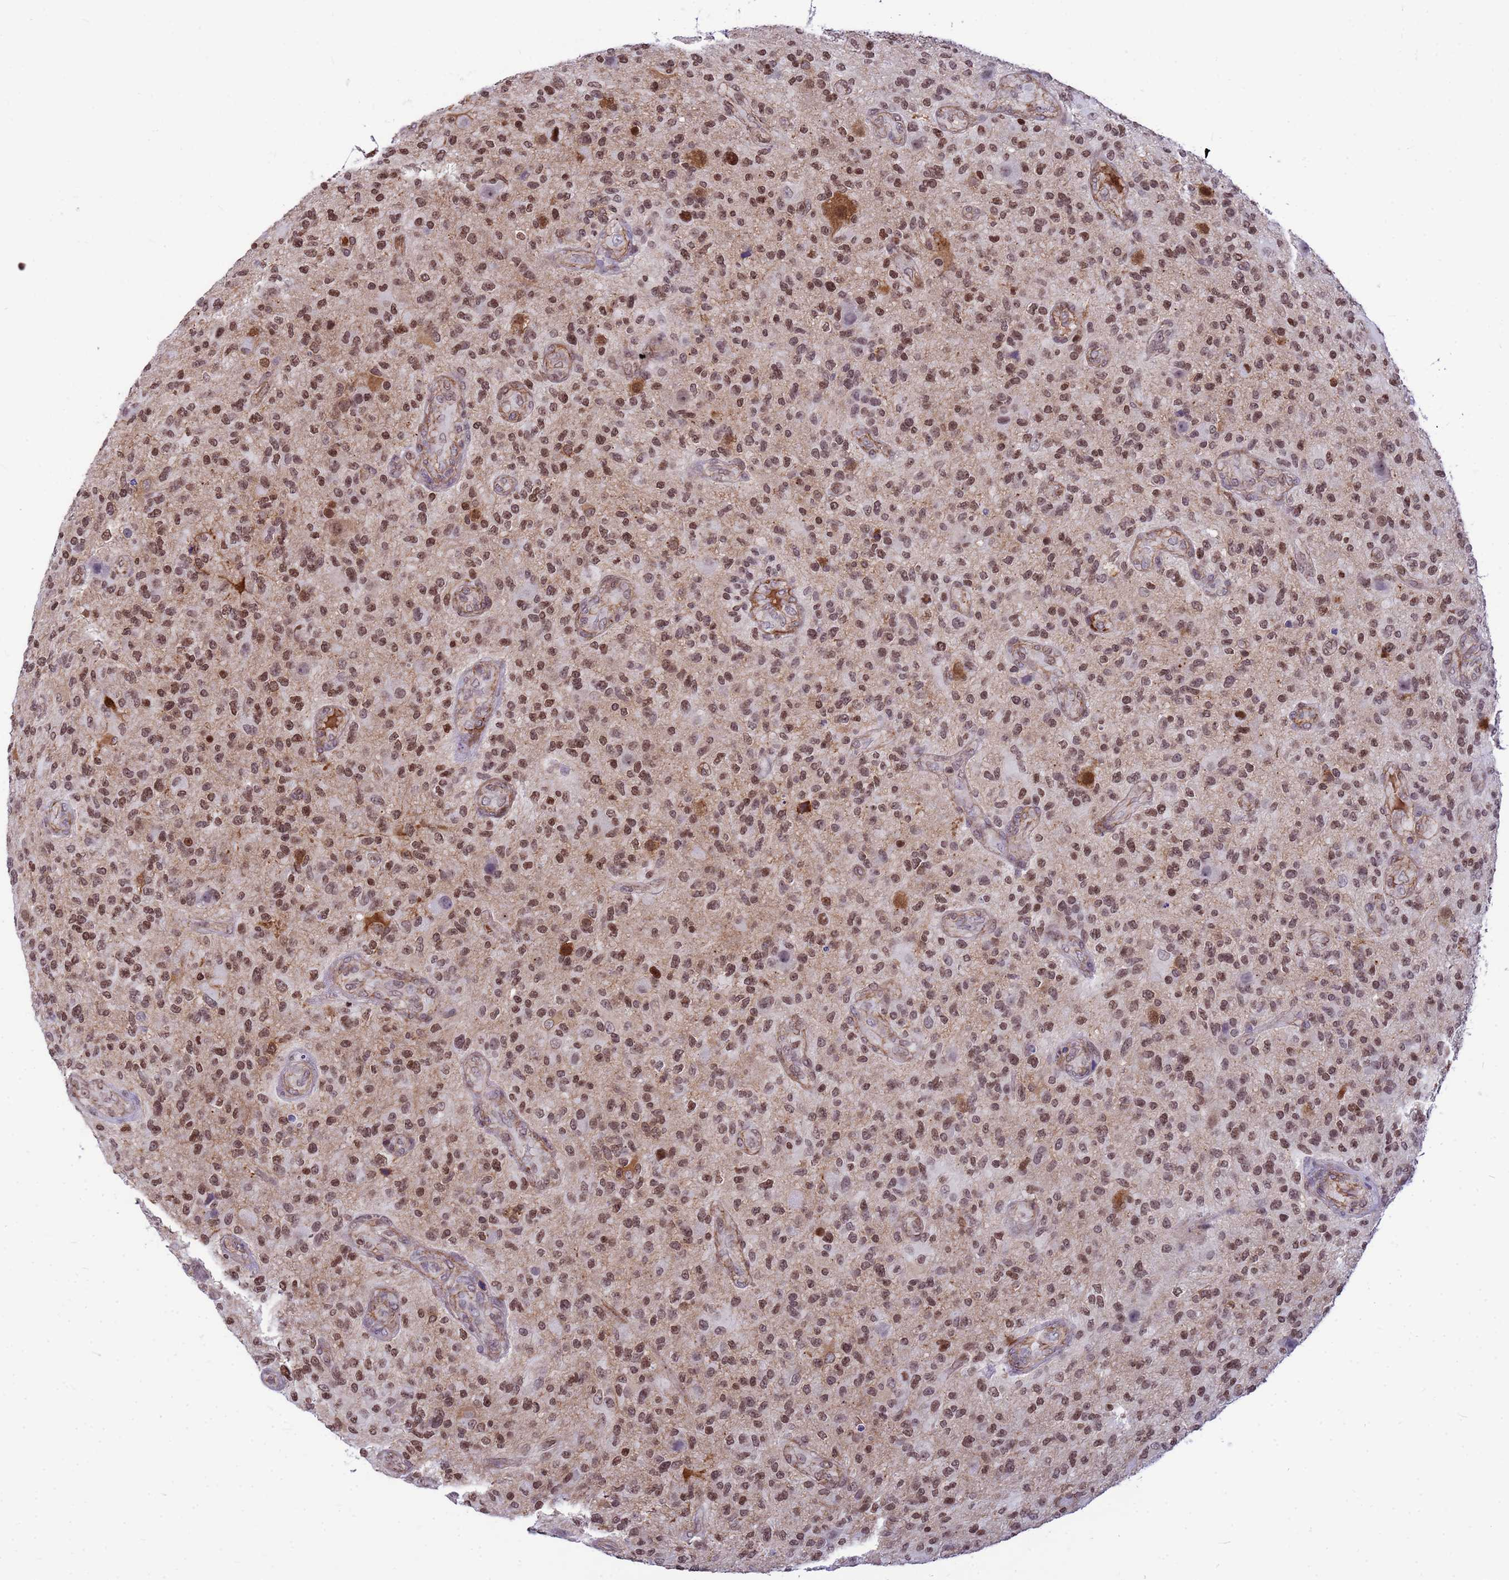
{"staining": {"intensity": "moderate", "quantity": ">75%", "location": "nuclear"}, "tissue": "glioma", "cell_type": "Tumor cells", "image_type": "cancer", "snomed": [{"axis": "morphology", "description": "Glioma, malignant, High grade"}, {"axis": "topography", "description": "Brain"}], "caption": "There is medium levels of moderate nuclear staining in tumor cells of malignant glioma (high-grade), as demonstrated by immunohistochemical staining (brown color).", "gene": "ORM1", "patient": {"sex": "male", "age": 47}}